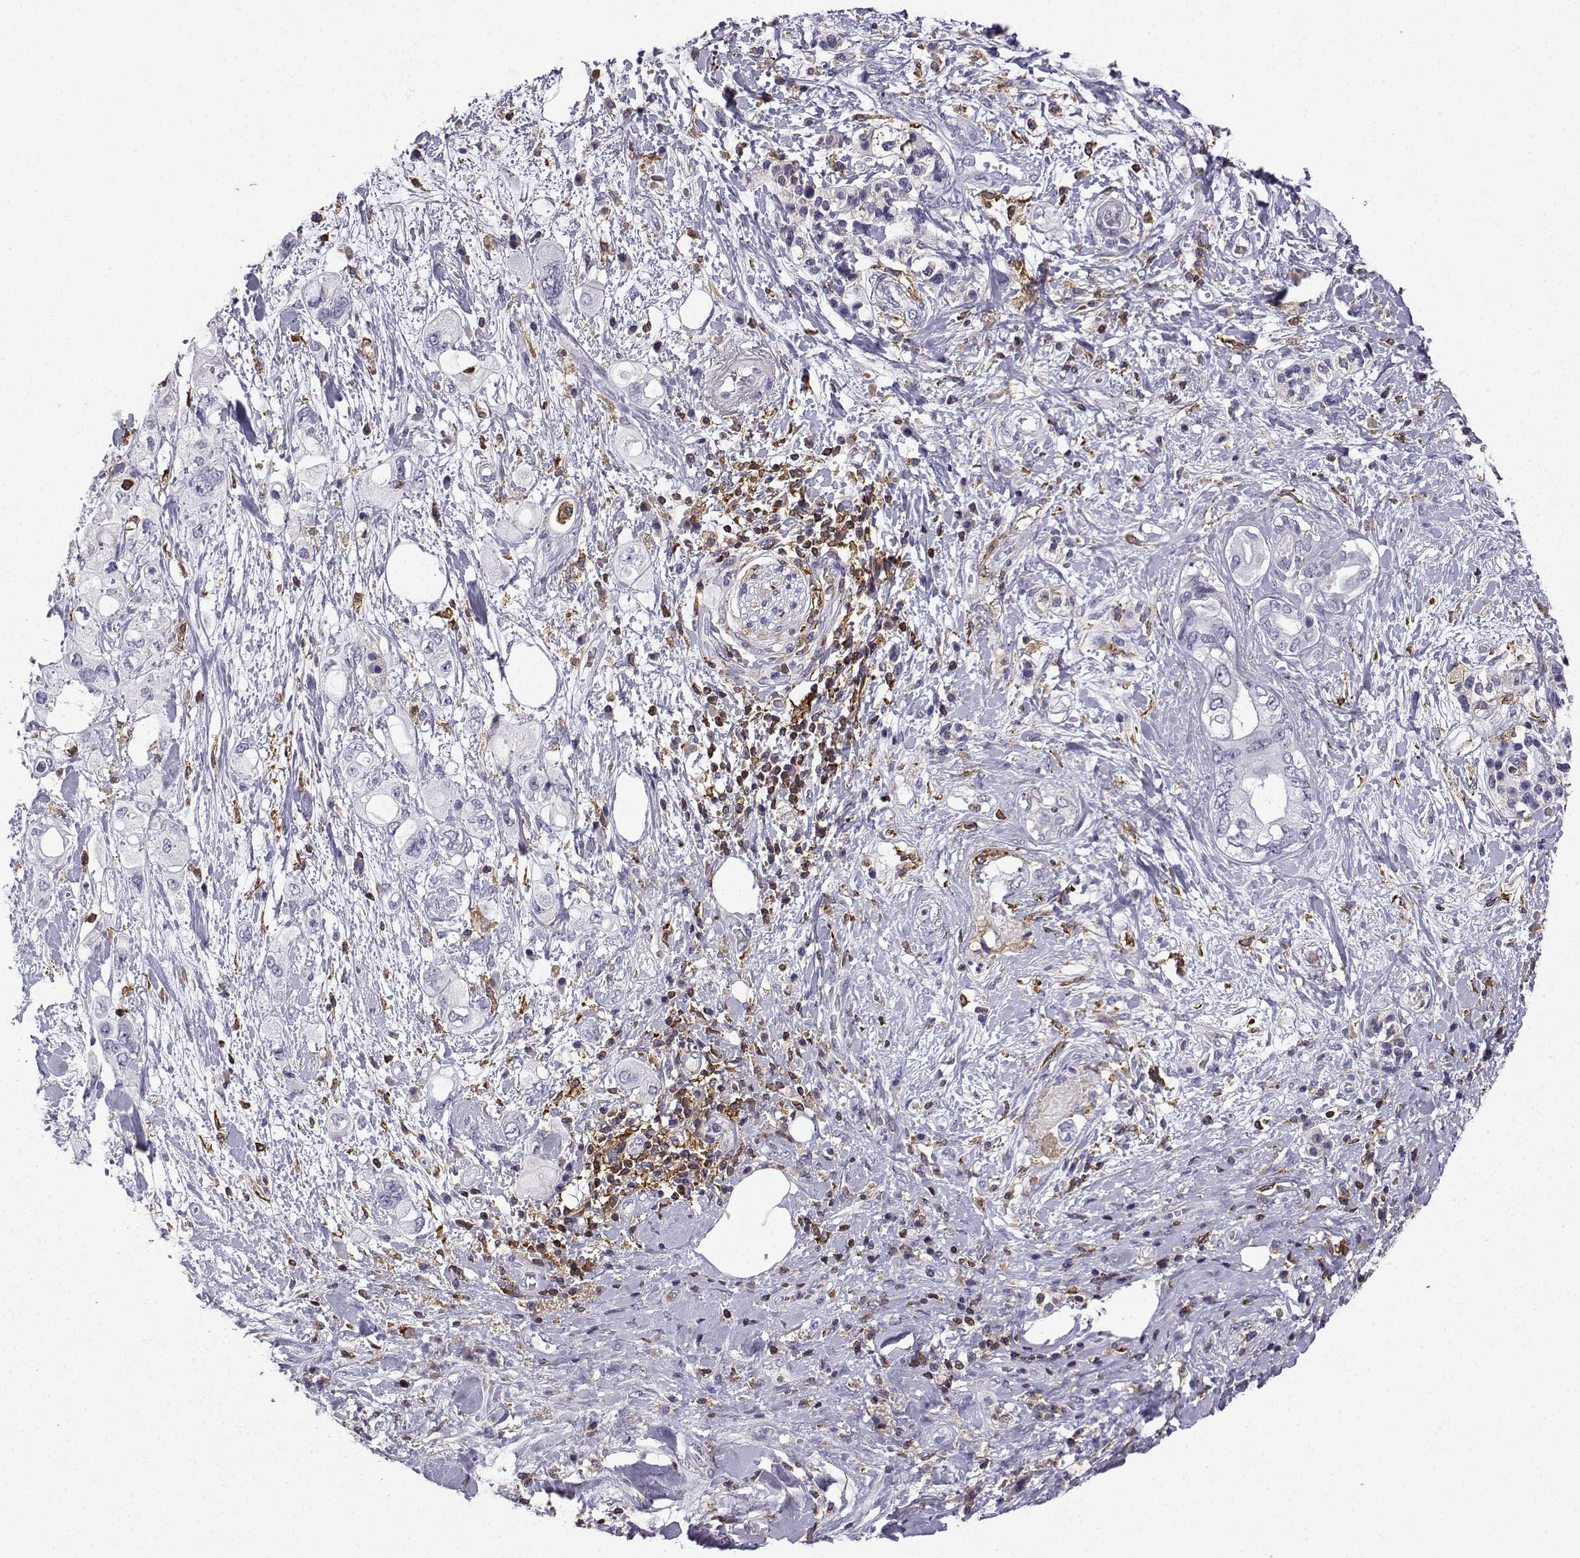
{"staining": {"intensity": "negative", "quantity": "none", "location": "none"}, "tissue": "pancreatic cancer", "cell_type": "Tumor cells", "image_type": "cancer", "snomed": [{"axis": "morphology", "description": "Adenocarcinoma, NOS"}, {"axis": "topography", "description": "Pancreas"}], "caption": "Pancreatic cancer (adenocarcinoma) was stained to show a protein in brown. There is no significant staining in tumor cells. (DAB immunohistochemistry (IHC) visualized using brightfield microscopy, high magnification).", "gene": "DOCK10", "patient": {"sex": "female", "age": 56}}